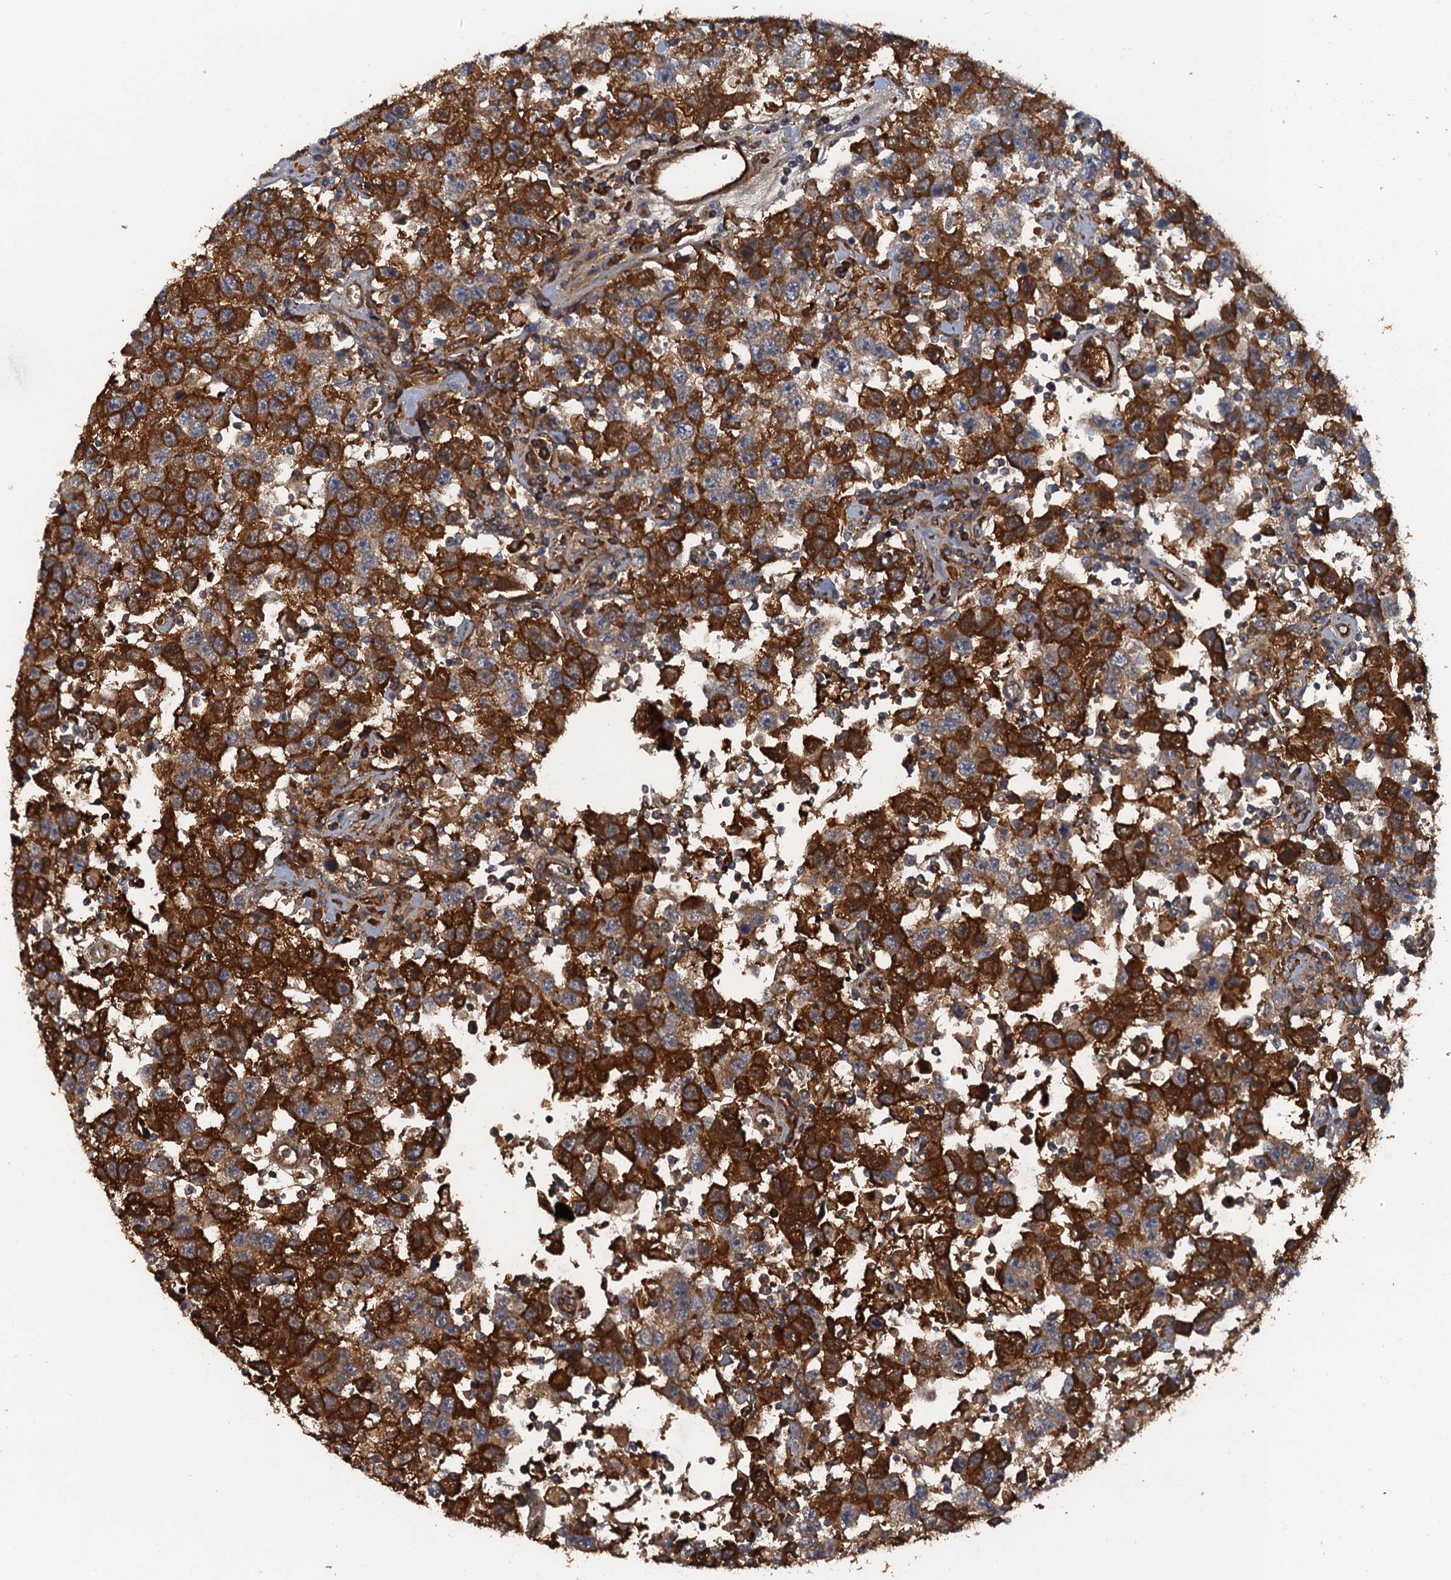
{"staining": {"intensity": "strong", "quantity": ">75%", "location": "cytoplasmic/membranous"}, "tissue": "testis cancer", "cell_type": "Tumor cells", "image_type": "cancer", "snomed": [{"axis": "morphology", "description": "Seminoma, NOS"}, {"axis": "topography", "description": "Testis"}], "caption": "There is high levels of strong cytoplasmic/membranous positivity in tumor cells of testis cancer (seminoma), as demonstrated by immunohistochemical staining (brown color).", "gene": "HAPLN3", "patient": {"sex": "male", "age": 41}}